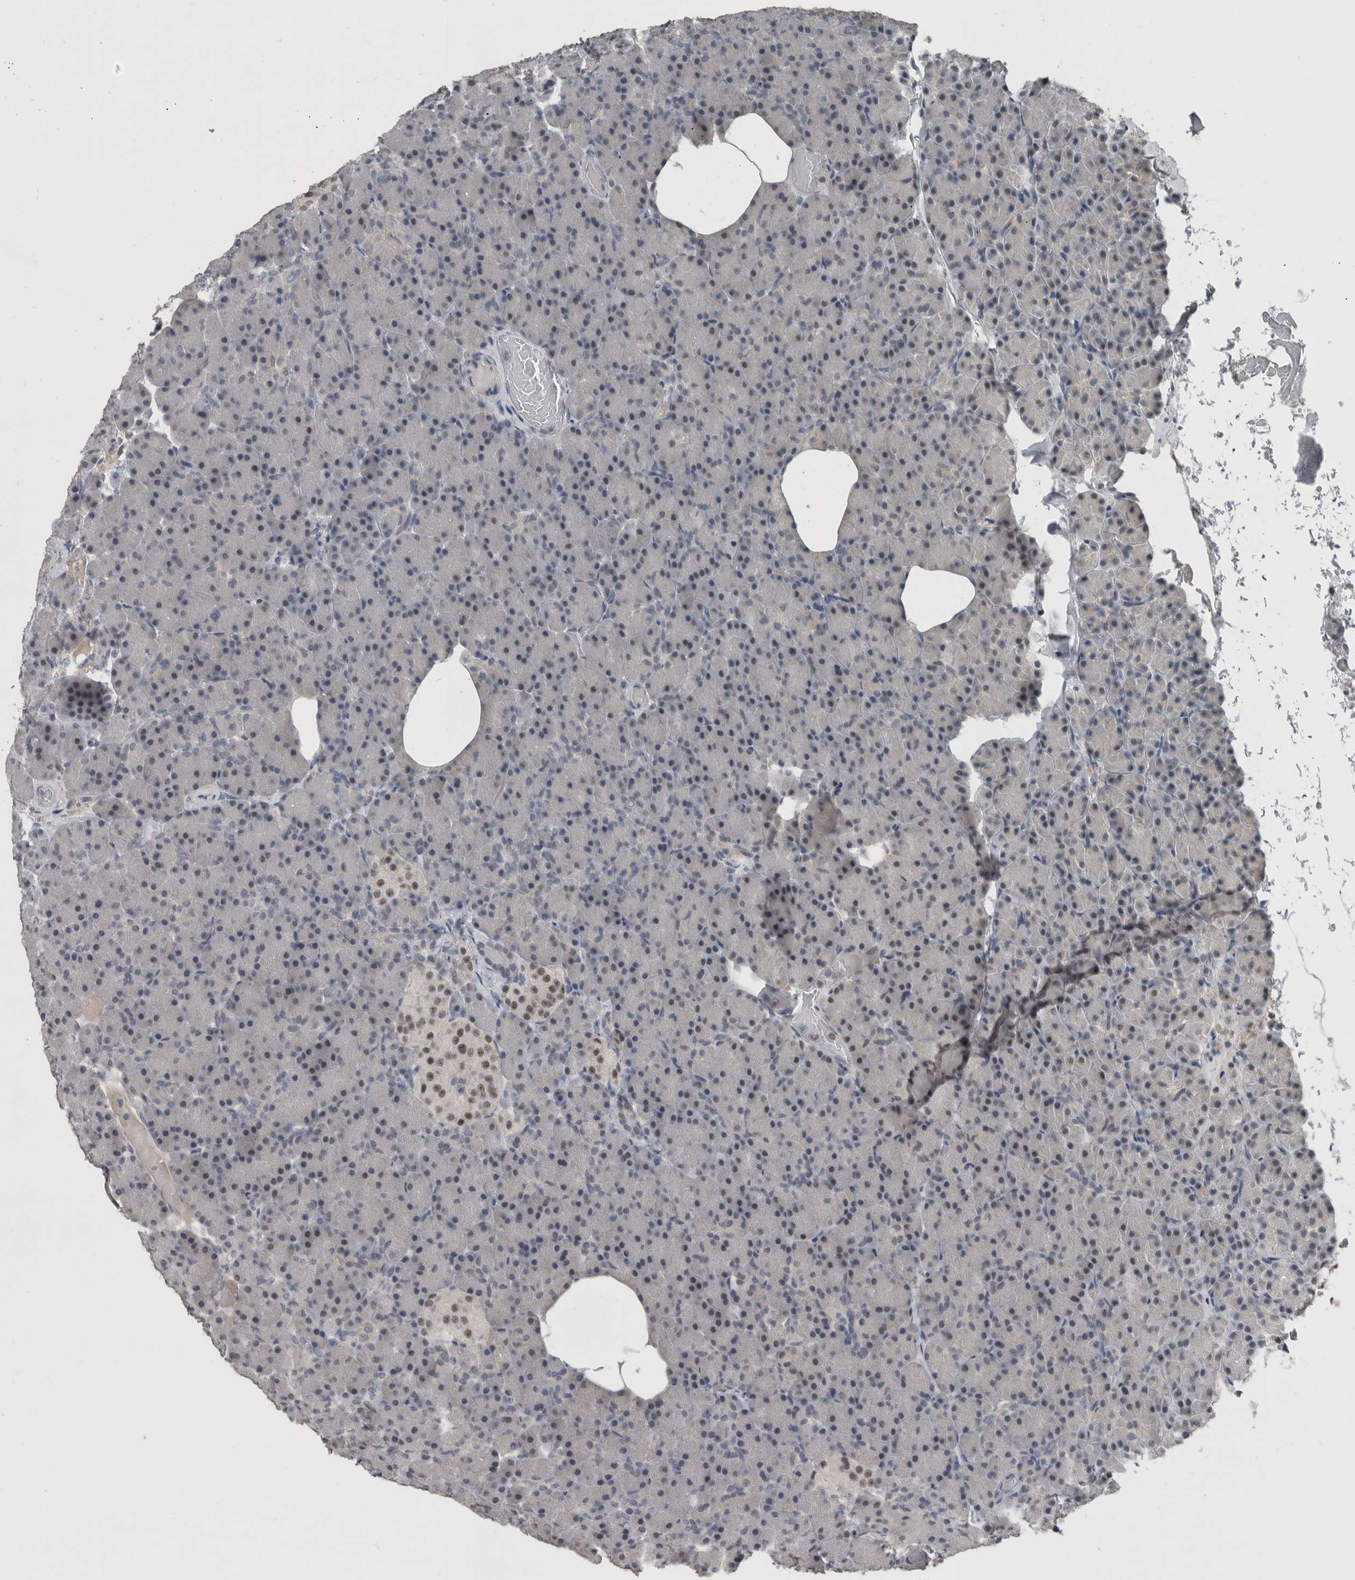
{"staining": {"intensity": "weak", "quantity": "<25%", "location": "nuclear"}, "tissue": "pancreas", "cell_type": "Exocrine glandular cells", "image_type": "normal", "snomed": [{"axis": "morphology", "description": "Normal tissue, NOS"}, {"axis": "topography", "description": "Pancreas"}], "caption": "A high-resolution image shows IHC staining of unremarkable pancreas, which exhibits no significant staining in exocrine glandular cells. Brightfield microscopy of immunohistochemistry stained with DAB (brown) and hematoxylin (blue), captured at high magnification.", "gene": "ZBTB21", "patient": {"sex": "female", "age": 43}}